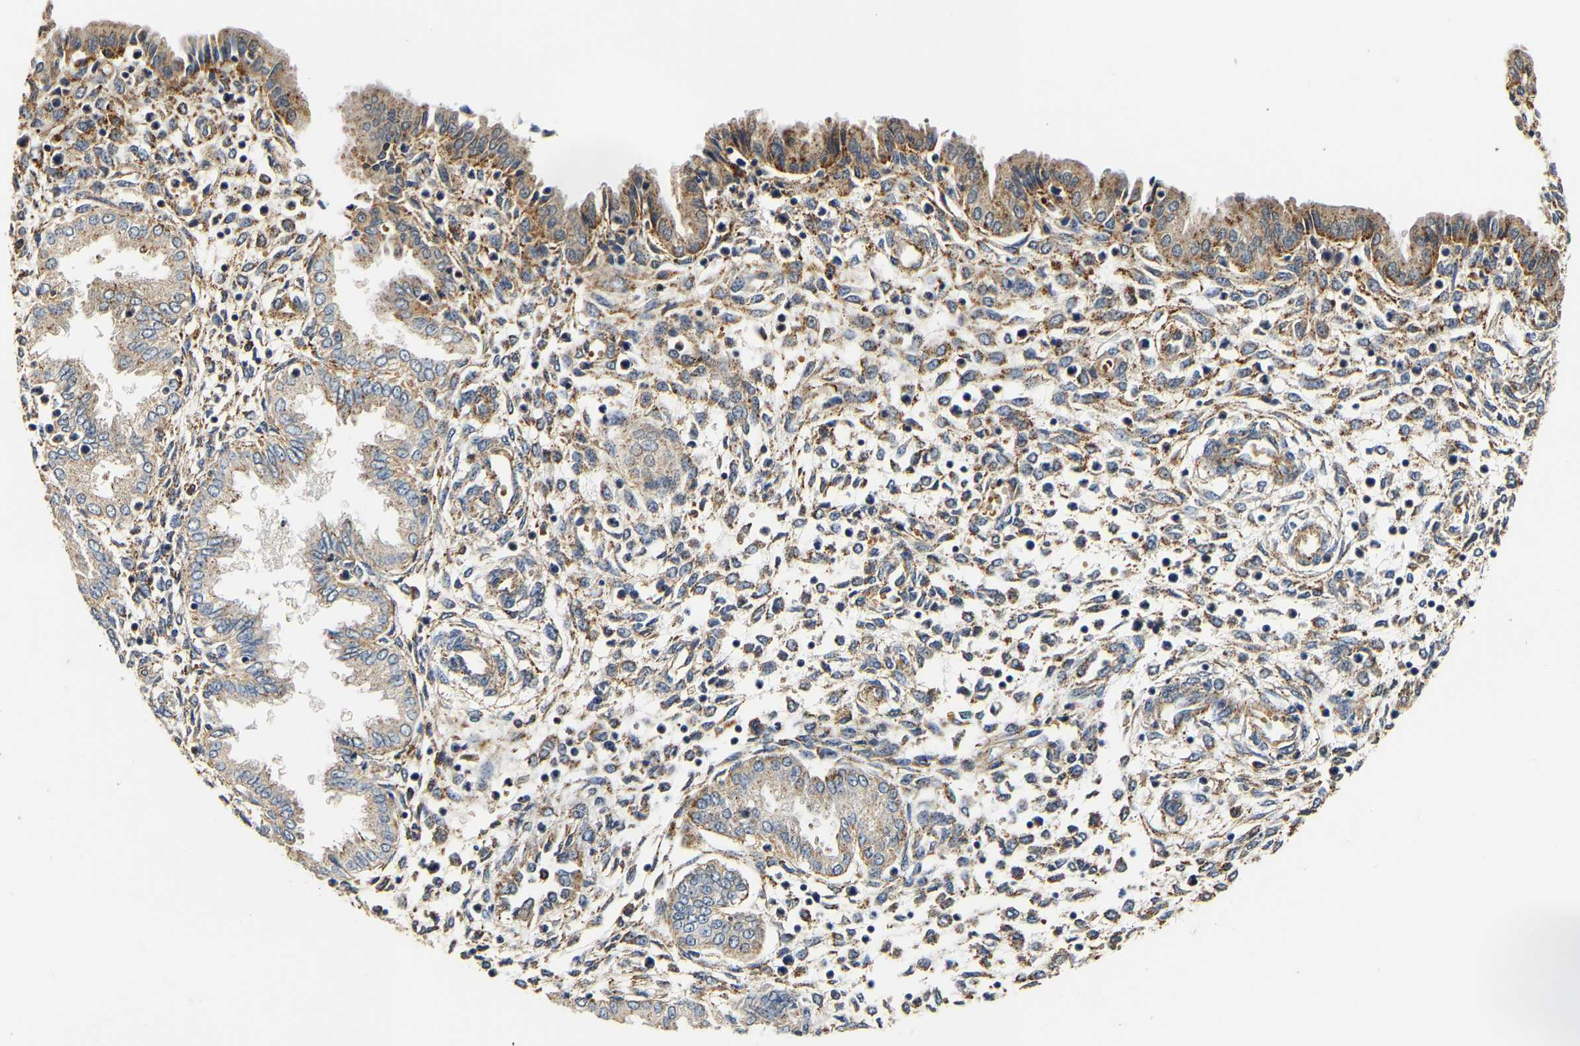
{"staining": {"intensity": "weak", "quantity": "25%-75%", "location": "cytoplasmic/membranous"}, "tissue": "endometrium", "cell_type": "Cells in endometrial stroma", "image_type": "normal", "snomed": [{"axis": "morphology", "description": "Normal tissue, NOS"}, {"axis": "topography", "description": "Endometrium"}], "caption": "Cells in endometrial stroma show low levels of weak cytoplasmic/membranous positivity in about 25%-75% of cells in normal endometrium. (DAB (3,3'-diaminobenzidine) IHC, brown staining for protein, blue staining for nuclei).", "gene": "SMU1", "patient": {"sex": "female", "age": 33}}